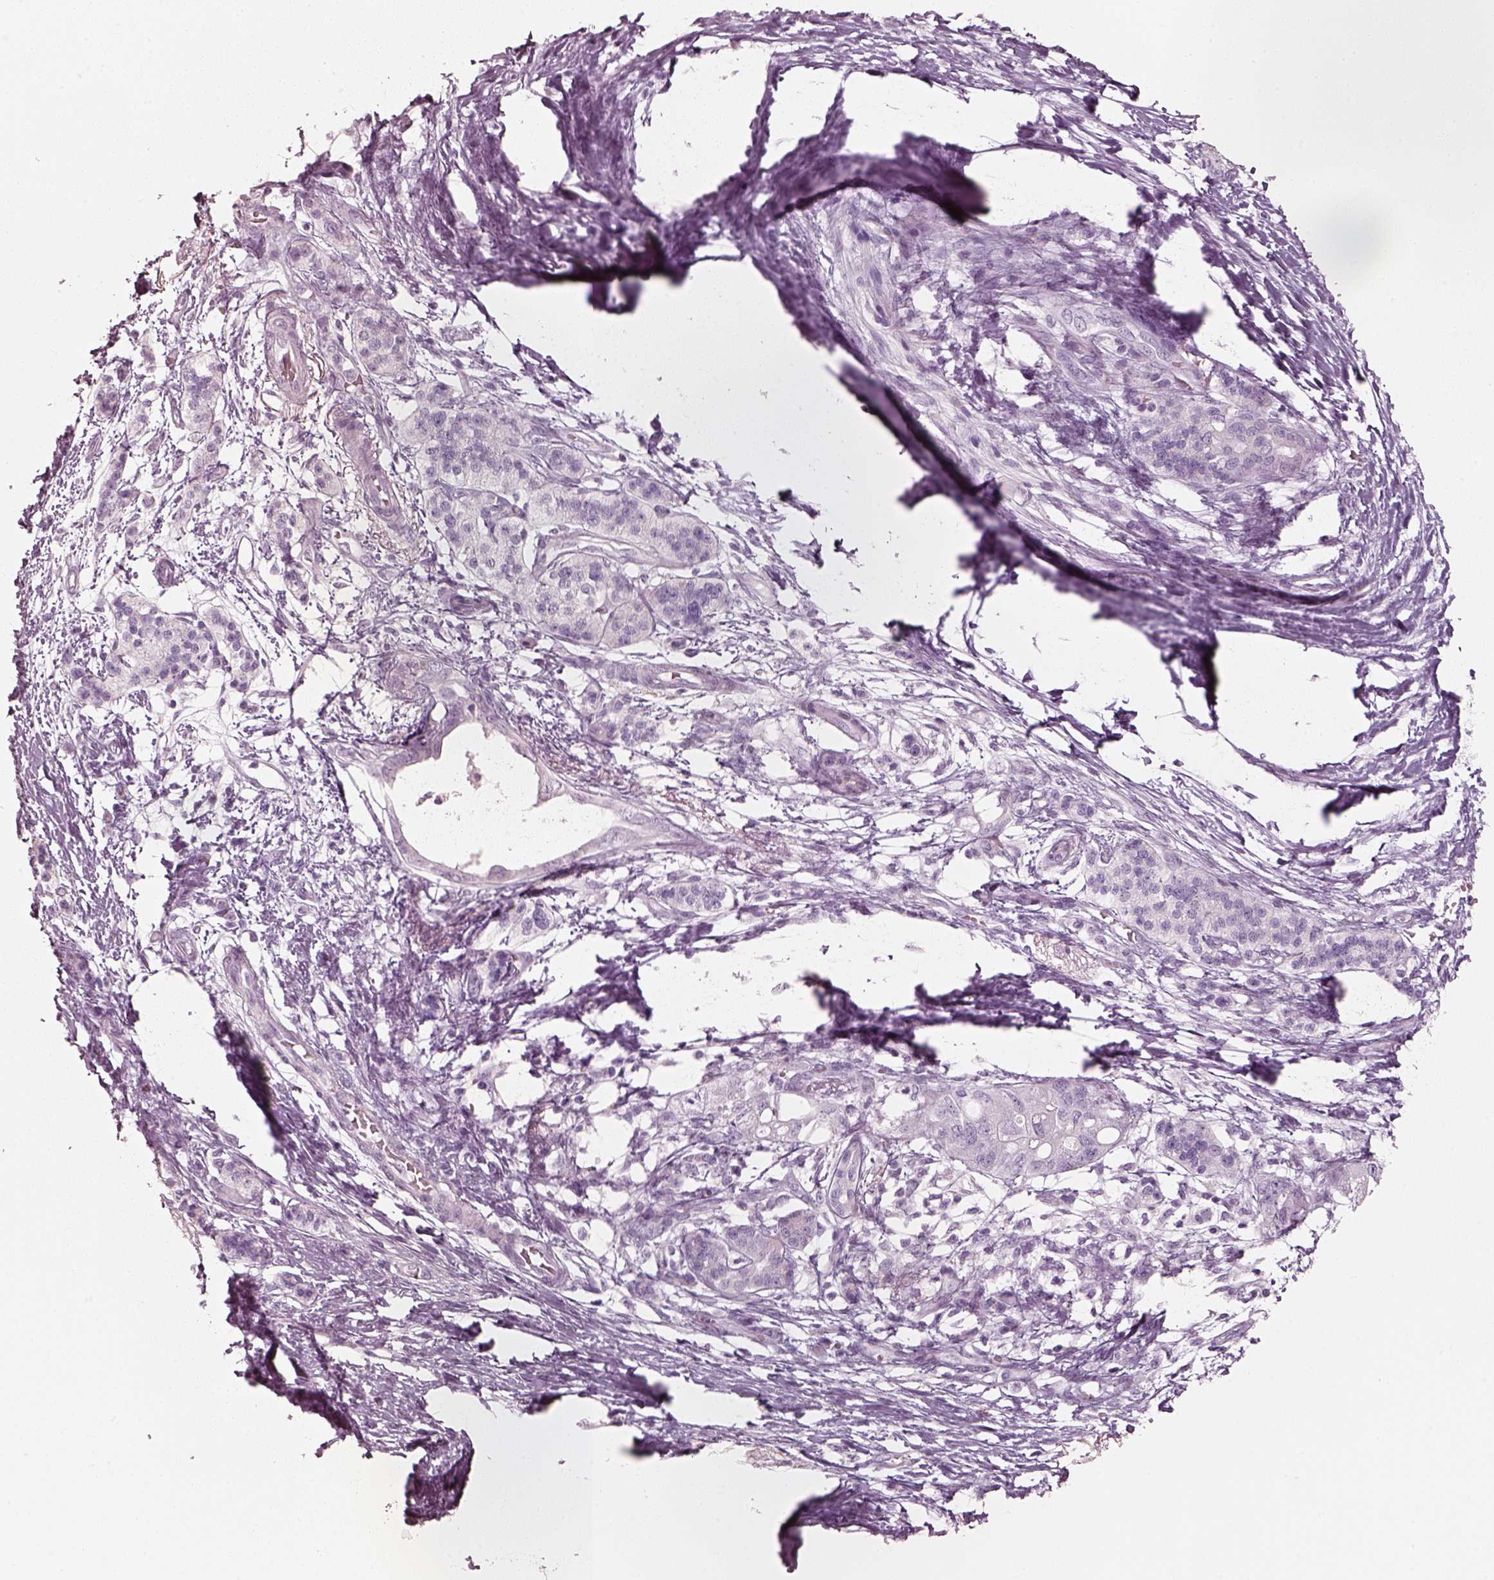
{"staining": {"intensity": "negative", "quantity": "none", "location": "none"}, "tissue": "pancreatic cancer", "cell_type": "Tumor cells", "image_type": "cancer", "snomed": [{"axis": "morphology", "description": "Adenocarcinoma, NOS"}, {"axis": "topography", "description": "Pancreas"}], "caption": "Photomicrograph shows no protein staining in tumor cells of pancreatic cancer (adenocarcinoma) tissue.", "gene": "R3HDML", "patient": {"sex": "female", "age": 72}}